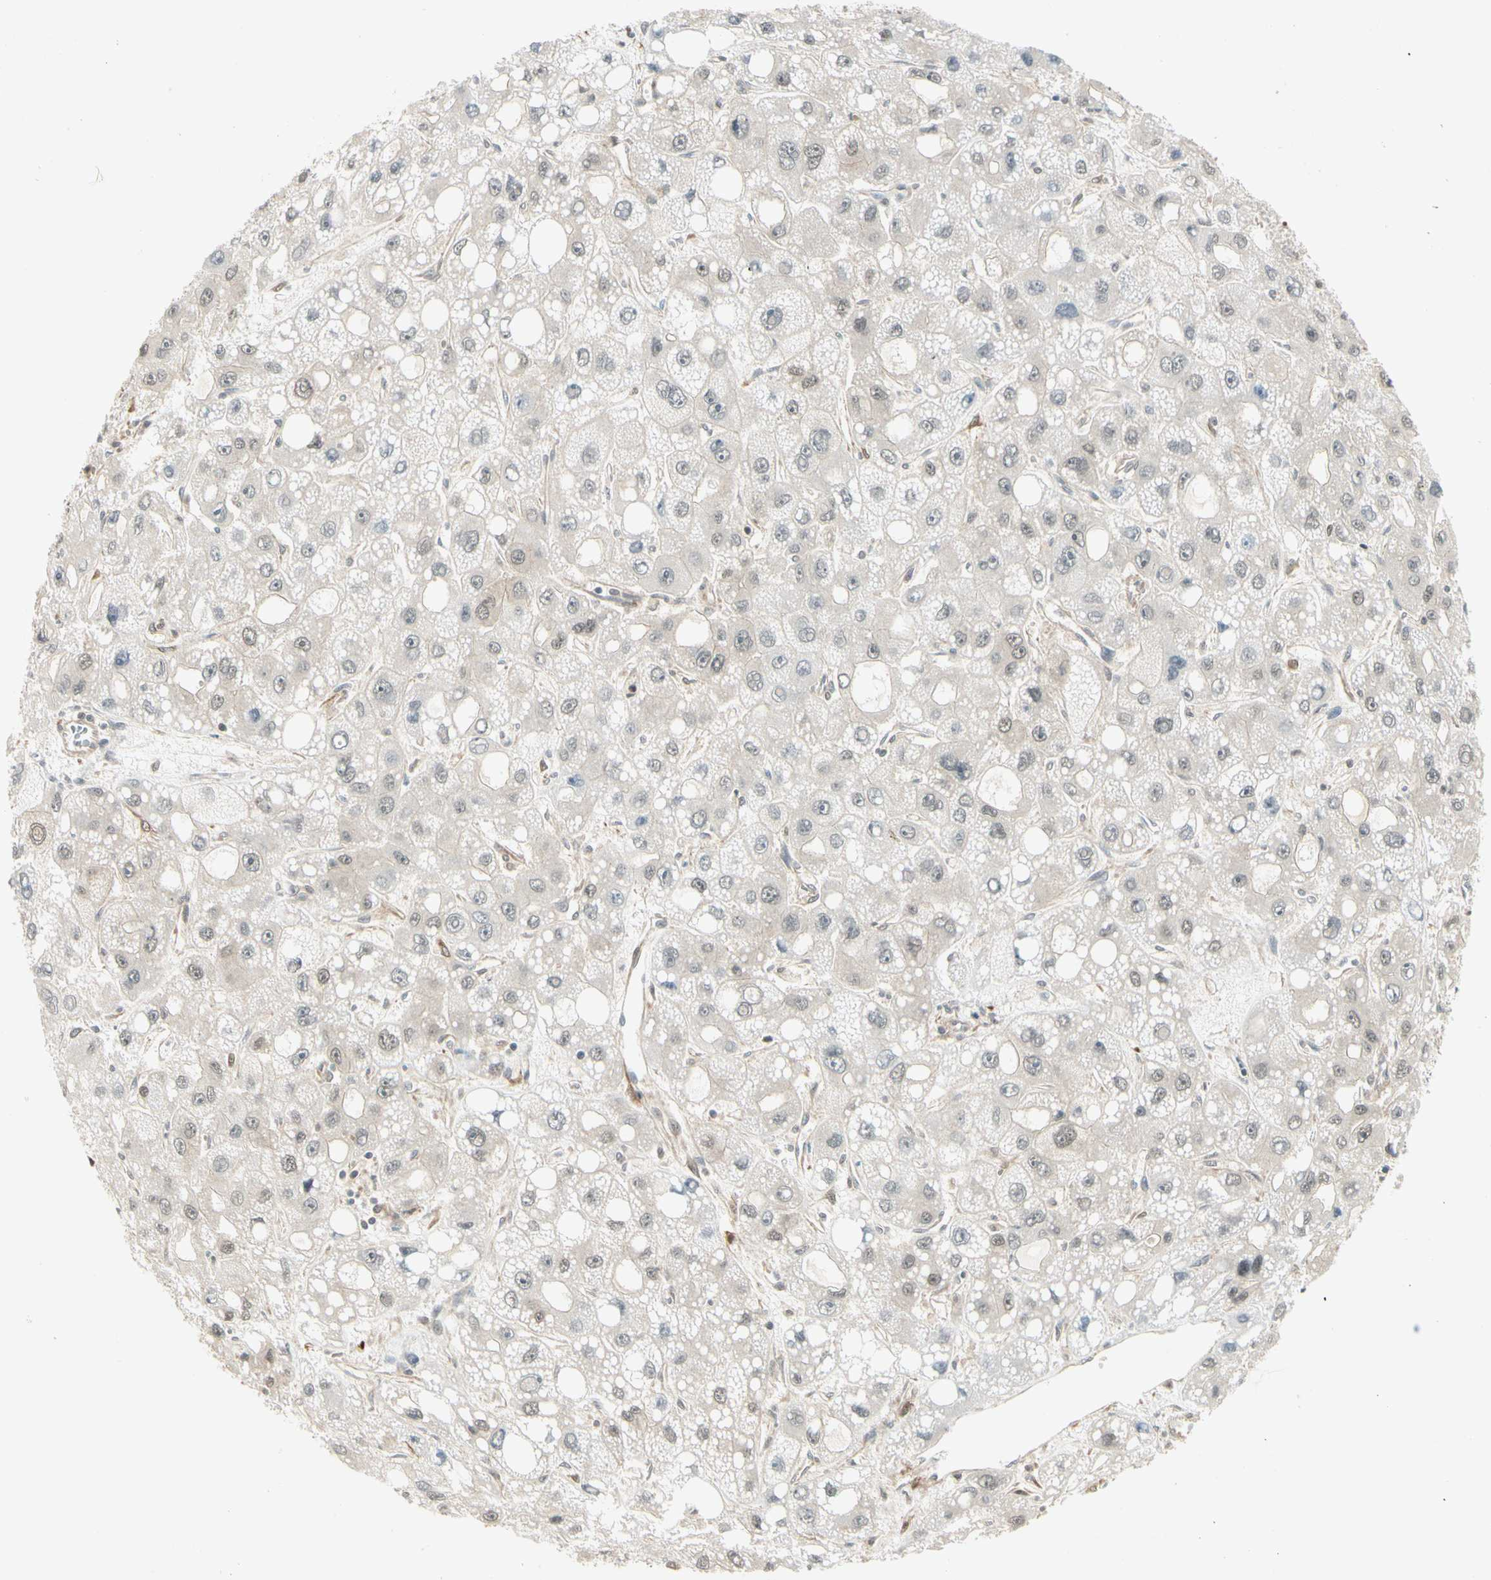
{"staining": {"intensity": "negative", "quantity": "none", "location": "none"}, "tissue": "liver cancer", "cell_type": "Tumor cells", "image_type": "cancer", "snomed": [{"axis": "morphology", "description": "Carcinoma, Hepatocellular, NOS"}, {"axis": "topography", "description": "Liver"}], "caption": "Immunohistochemical staining of human liver cancer (hepatocellular carcinoma) exhibits no significant staining in tumor cells.", "gene": "IPO5", "patient": {"sex": "male", "age": 55}}